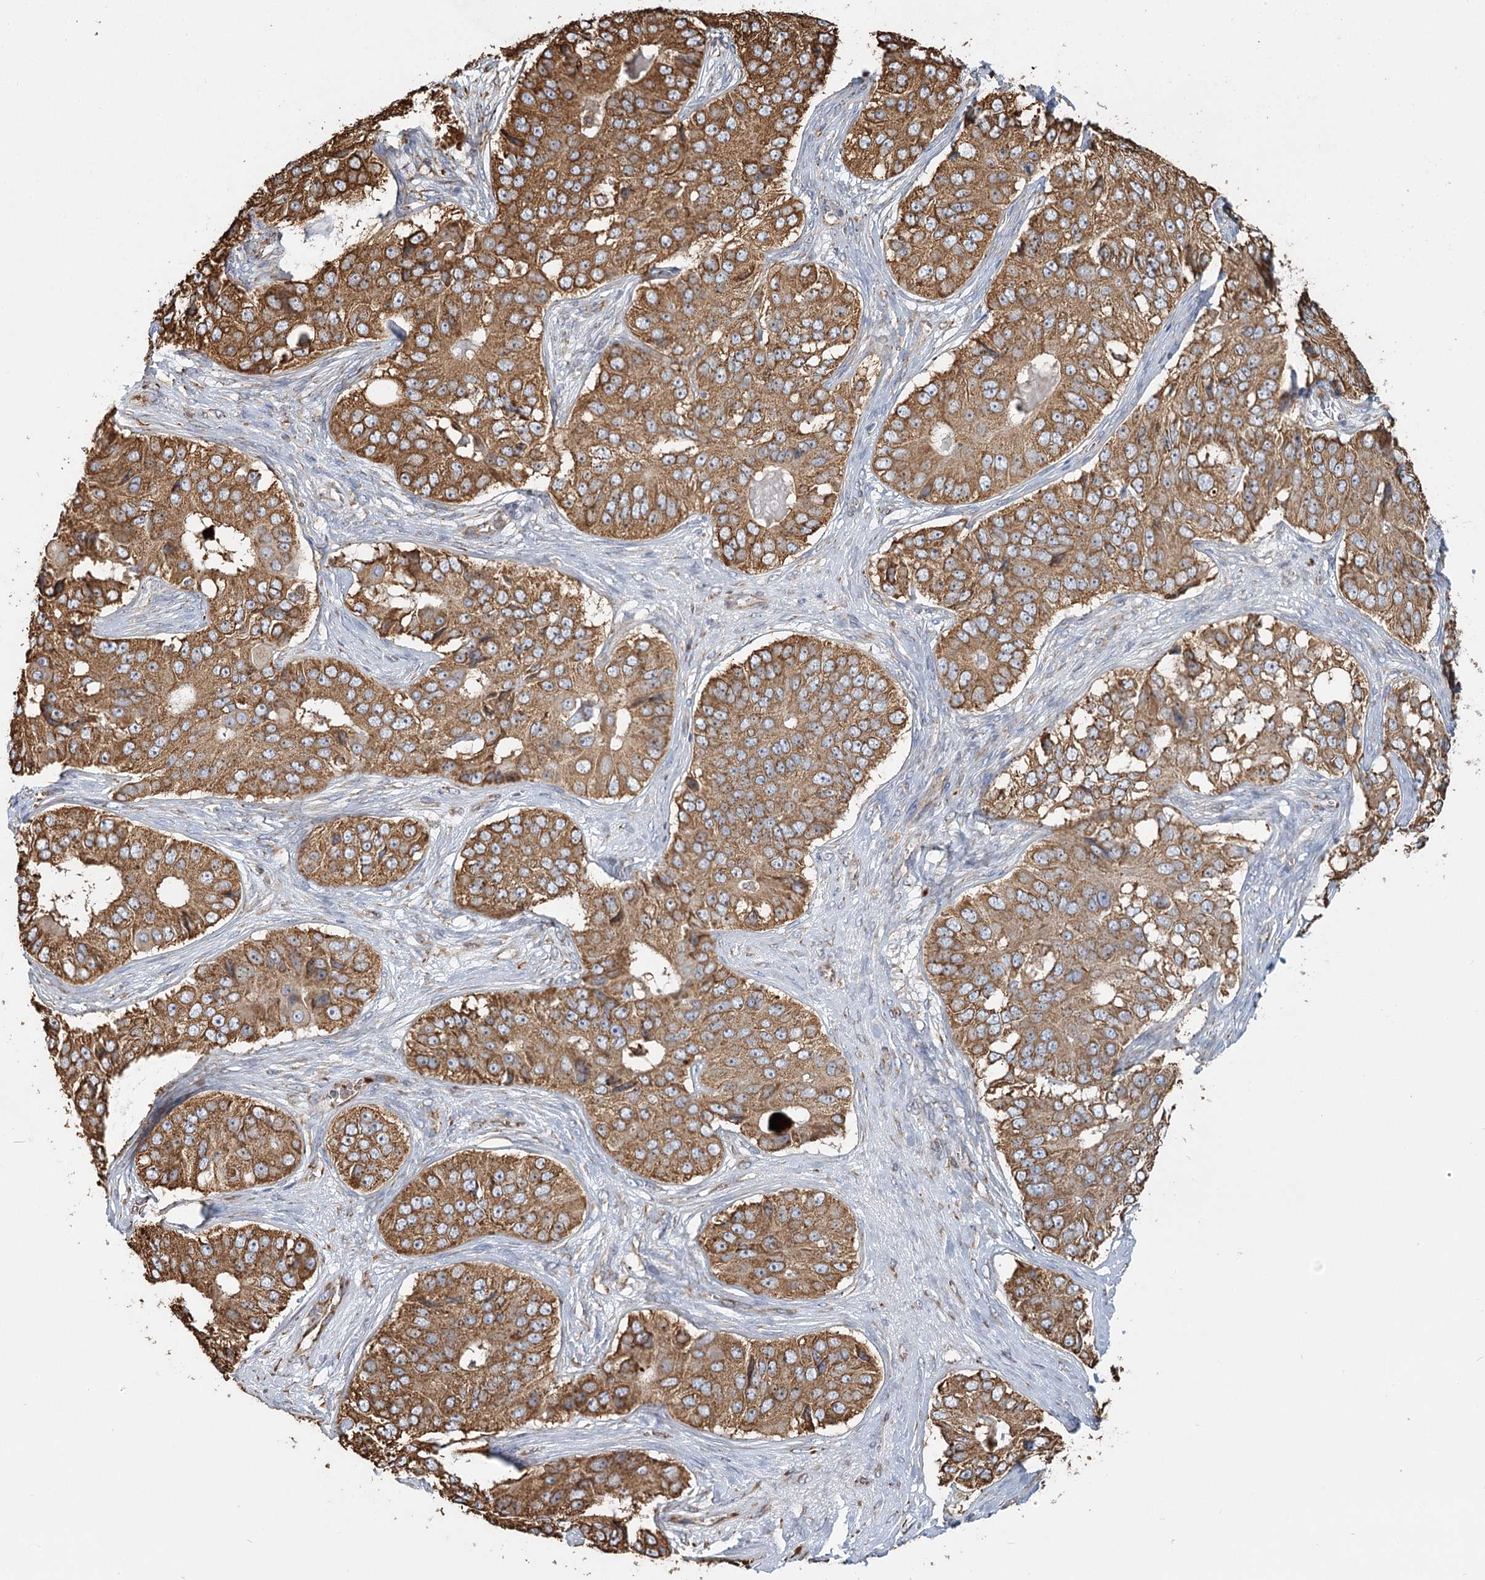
{"staining": {"intensity": "moderate", "quantity": ">75%", "location": "cytoplasmic/membranous"}, "tissue": "ovarian cancer", "cell_type": "Tumor cells", "image_type": "cancer", "snomed": [{"axis": "morphology", "description": "Carcinoma, endometroid"}, {"axis": "topography", "description": "Ovary"}], "caption": "Human ovarian cancer stained for a protein (brown) exhibits moderate cytoplasmic/membranous positive expression in approximately >75% of tumor cells.", "gene": "TAS1R1", "patient": {"sex": "female", "age": 51}}